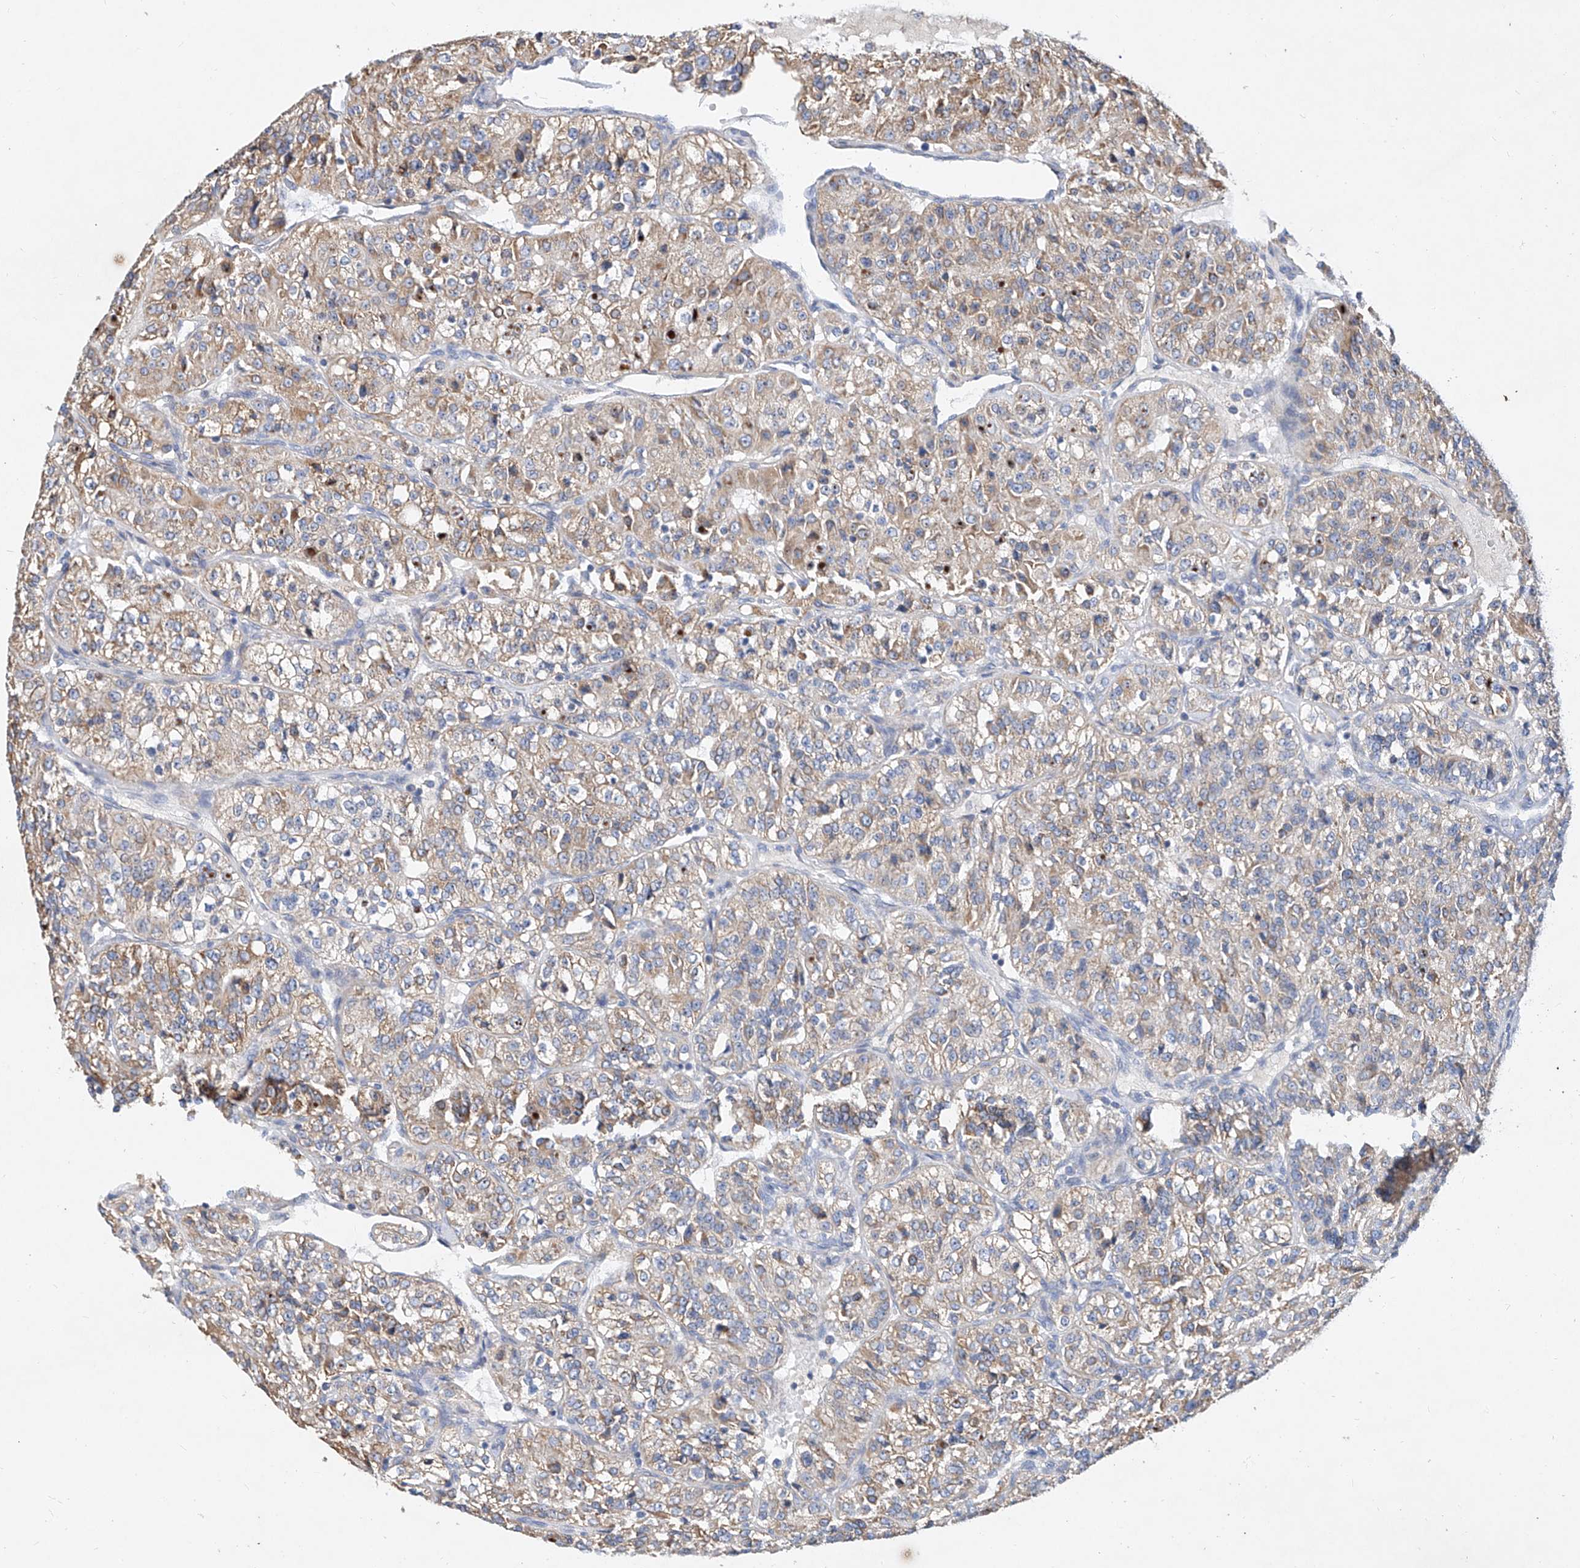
{"staining": {"intensity": "weak", "quantity": "25%-75%", "location": "cytoplasmic/membranous"}, "tissue": "renal cancer", "cell_type": "Tumor cells", "image_type": "cancer", "snomed": [{"axis": "morphology", "description": "Adenocarcinoma, NOS"}, {"axis": "topography", "description": "Kidney"}], "caption": "This micrograph demonstrates IHC staining of human renal adenocarcinoma, with low weak cytoplasmic/membranous positivity in approximately 25%-75% of tumor cells.", "gene": "AMD1", "patient": {"sex": "female", "age": 63}}